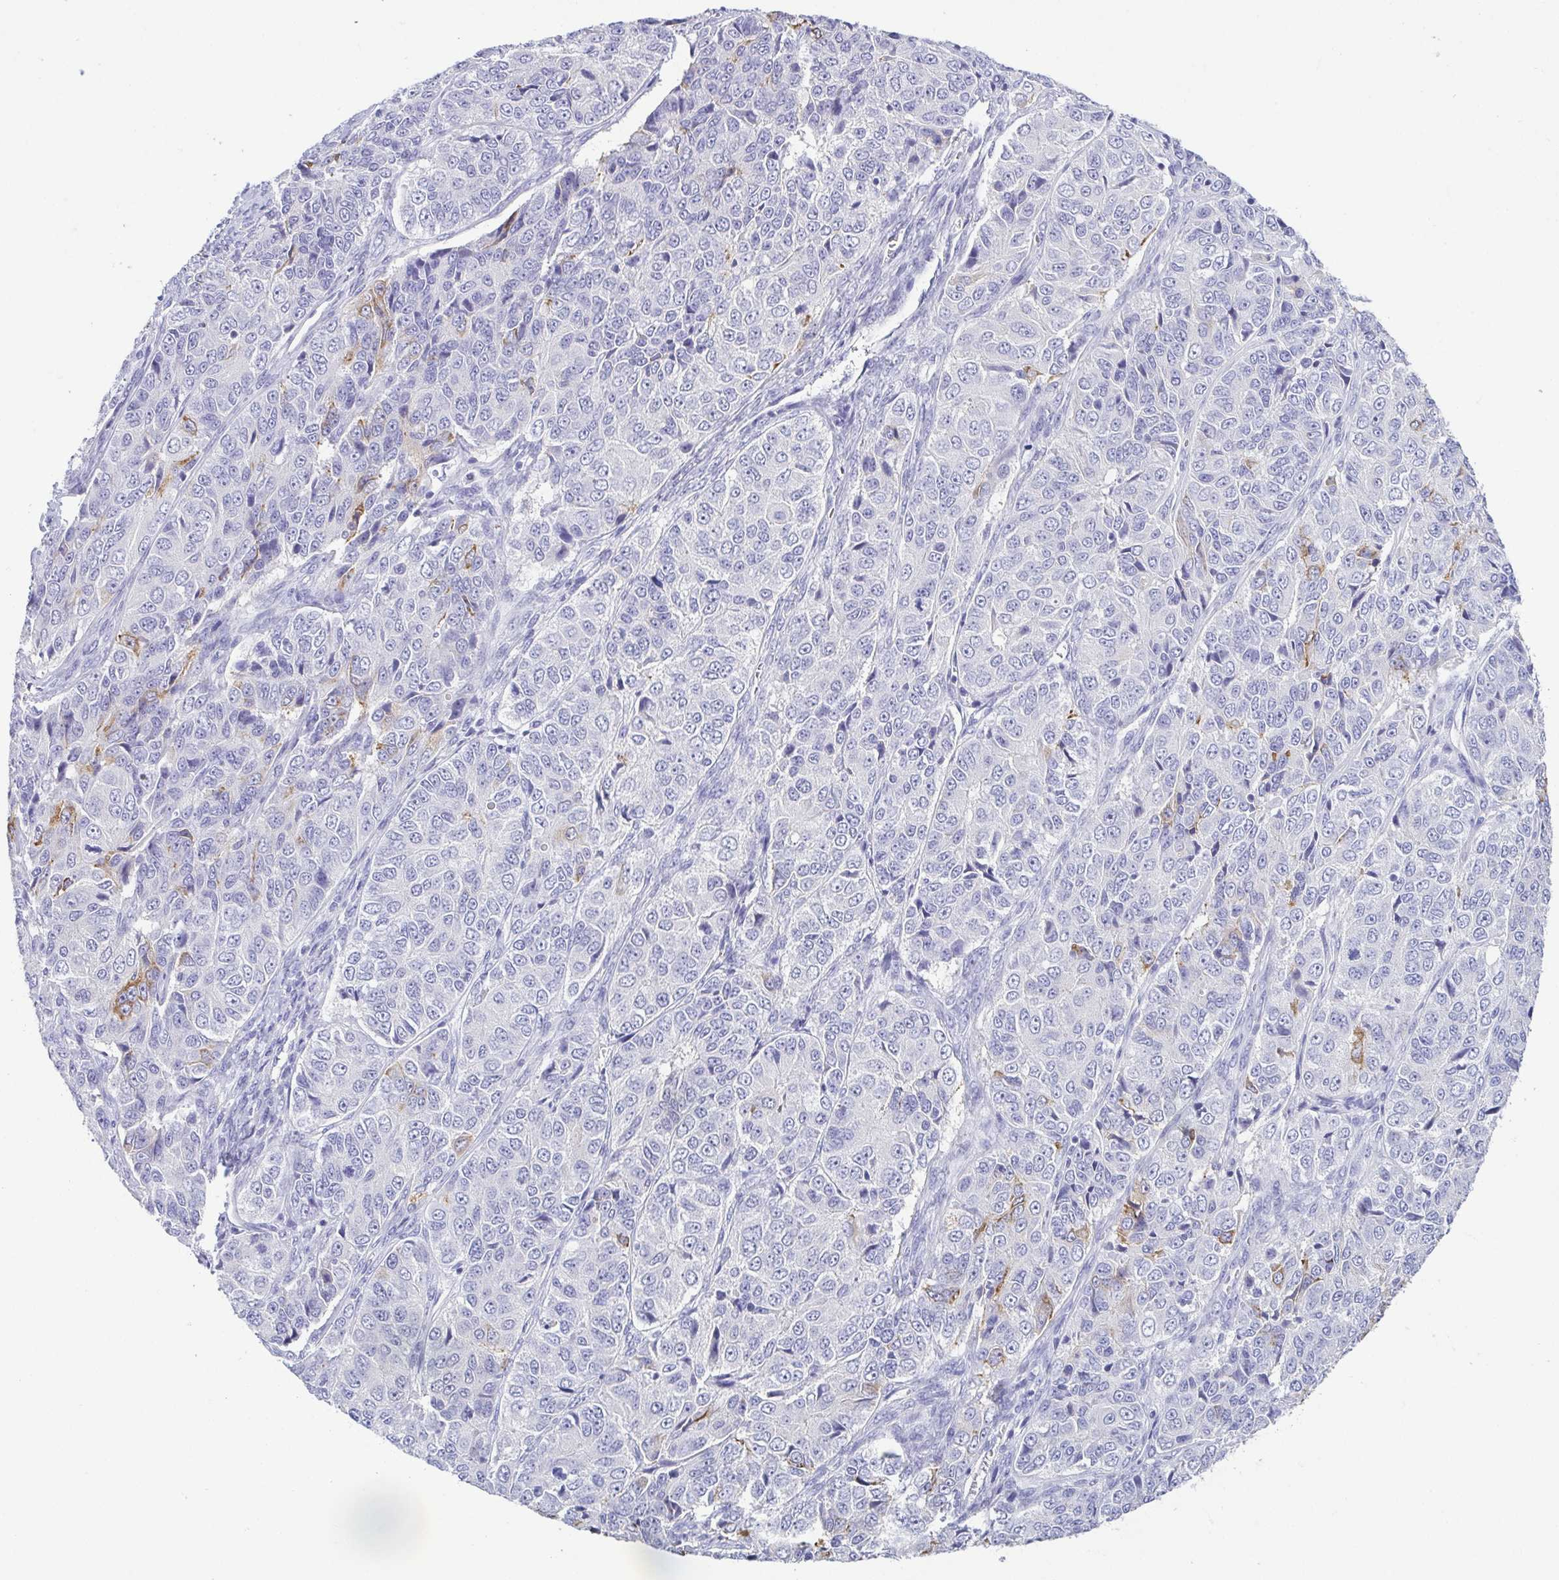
{"staining": {"intensity": "moderate", "quantity": "<25%", "location": "cytoplasmic/membranous"}, "tissue": "ovarian cancer", "cell_type": "Tumor cells", "image_type": "cancer", "snomed": [{"axis": "morphology", "description": "Carcinoma, endometroid"}, {"axis": "topography", "description": "Ovary"}], "caption": "Protein expression analysis of human endometroid carcinoma (ovarian) reveals moderate cytoplasmic/membranous staining in about <25% of tumor cells.", "gene": "HAPLN2", "patient": {"sex": "female", "age": 51}}